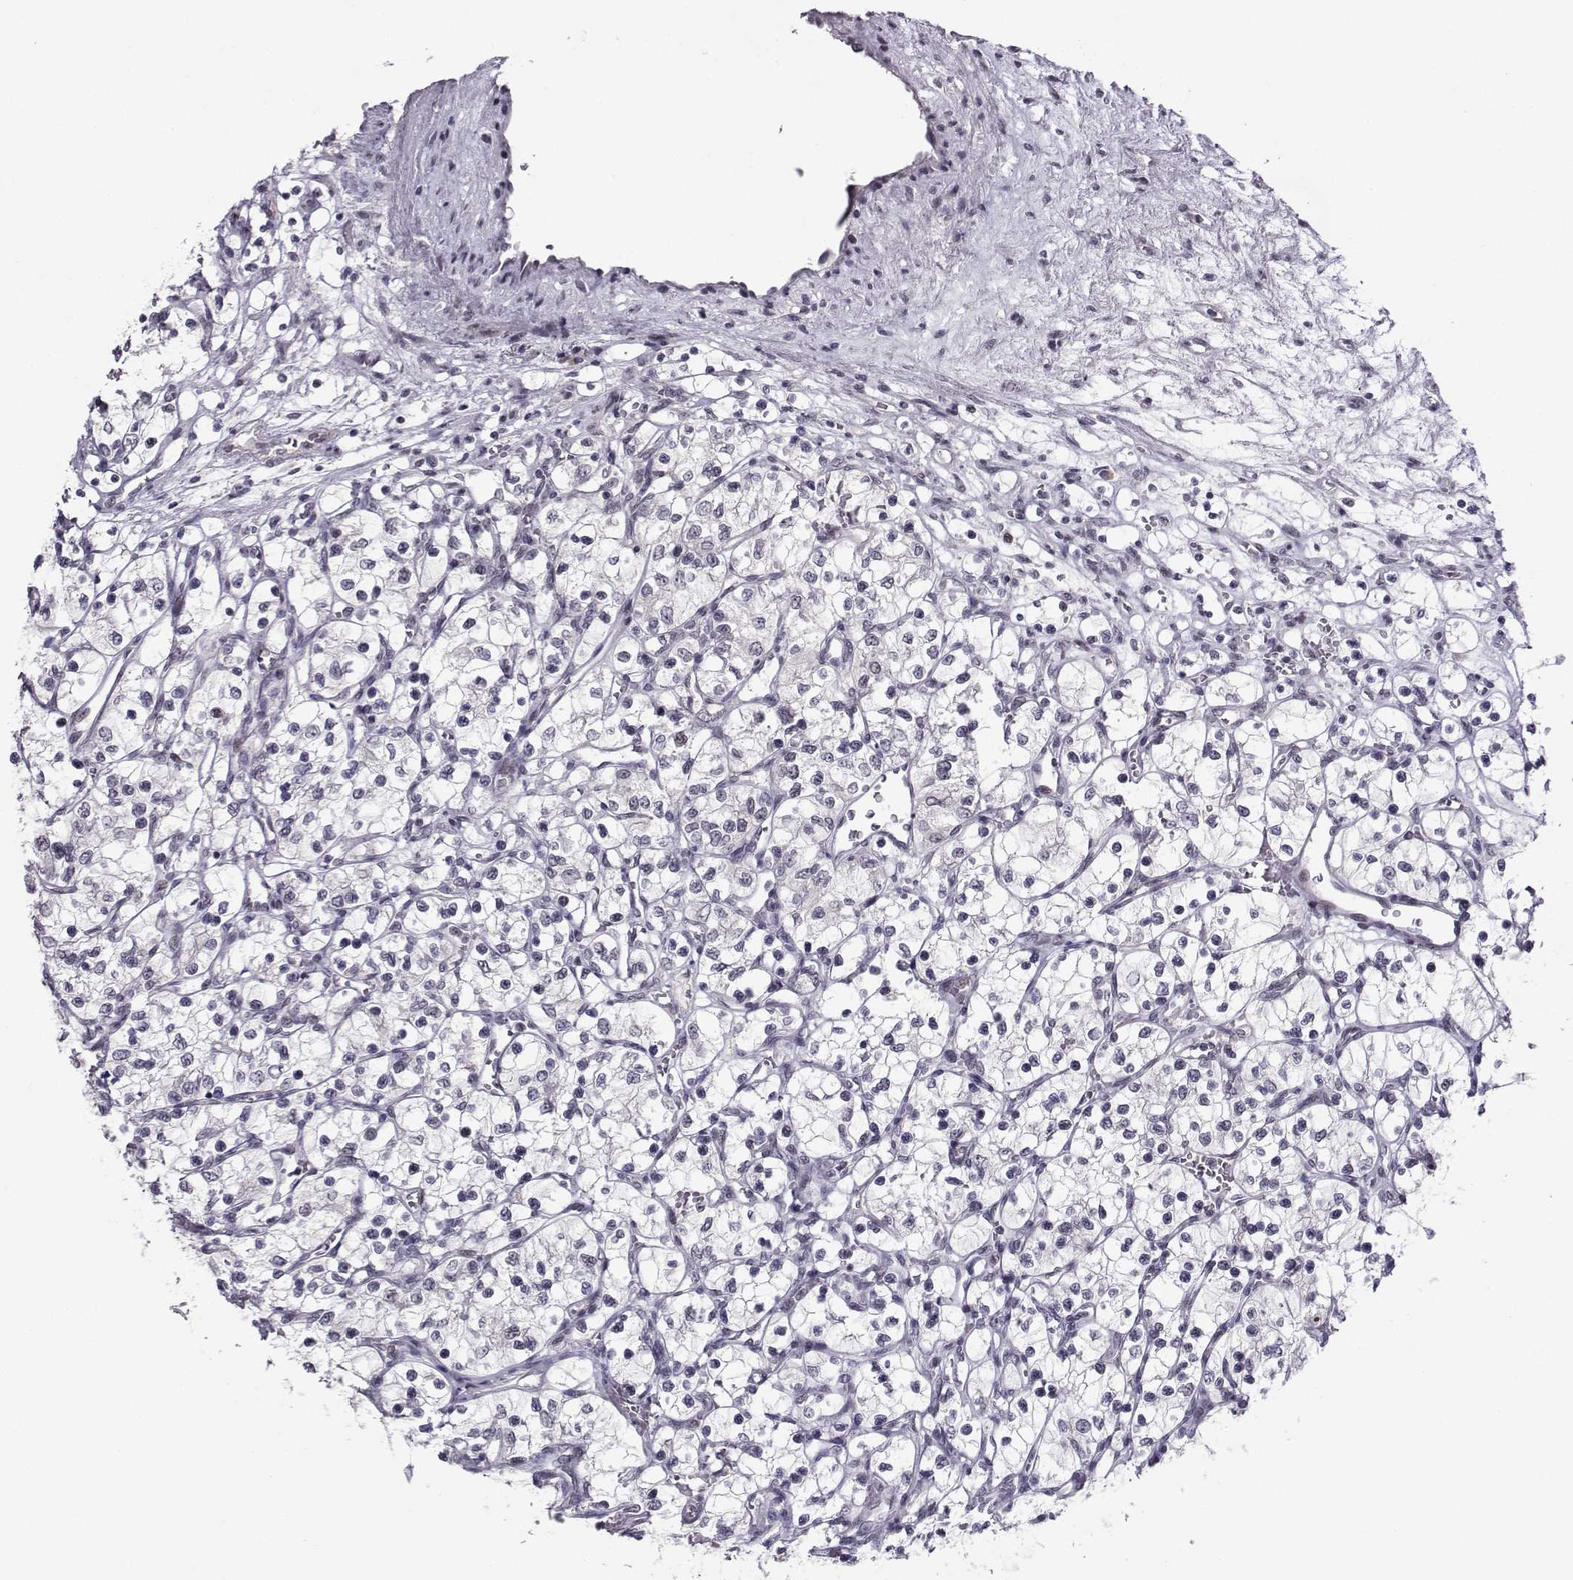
{"staining": {"intensity": "negative", "quantity": "none", "location": "none"}, "tissue": "renal cancer", "cell_type": "Tumor cells", "image_type": "cancer", "snomed": [{"axis": "morphology", "description": "Adenocarcinoma, NOS"}, {"axis": "topography", "description": "Kidney"}], "caption": "Immunohistochemistry photomicrograph of adenocarcinoma (renal) stained for a protein (brown), which demonstrates no staining in tumor cells. (DAB (3,3'-diaminobenzidine) immunohistochemistry, high magnification).", "gene": "LIN28A", "patient": {"sex": "female", "age": 69}}